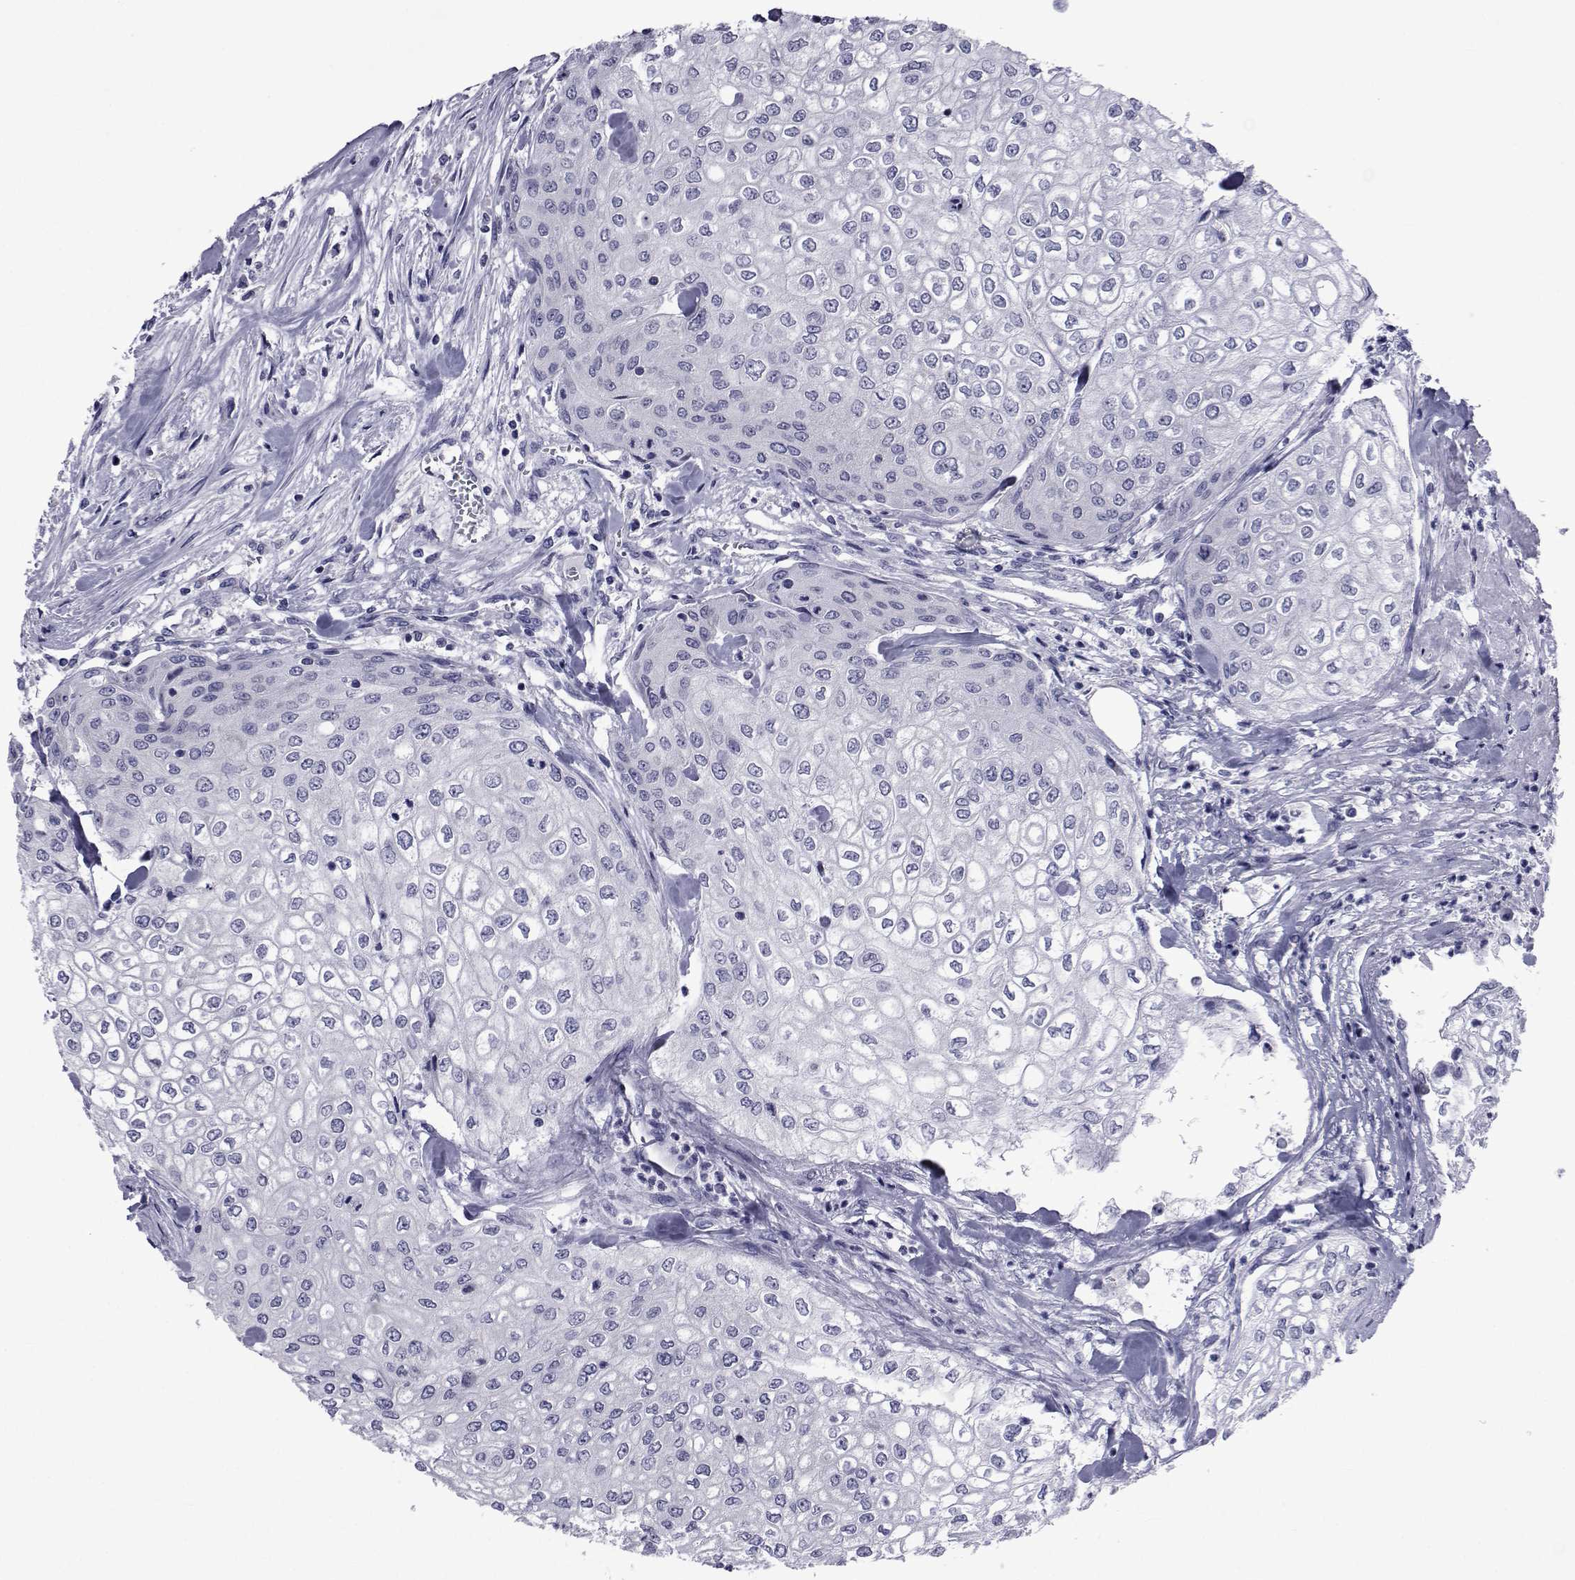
{"staining": {"intensity": "negative", "quantity": "none", "location": "none"}, "tissue": "urothelial cancer", "cell_type": "Tumor cells", "image_type": "cancer", "snomed": [{"axis": "morphology", "description": "Urothelial carcinoma, High grade"}, {"axis": "topography", "description": "Urinary bladder"}], "caption": "Micrograph shows no significant protein staining in tumor cells of urothelial carcinoma (high-grade).", "gene": "GKAP1", "patient": {"sex": "male", "age": 62}}